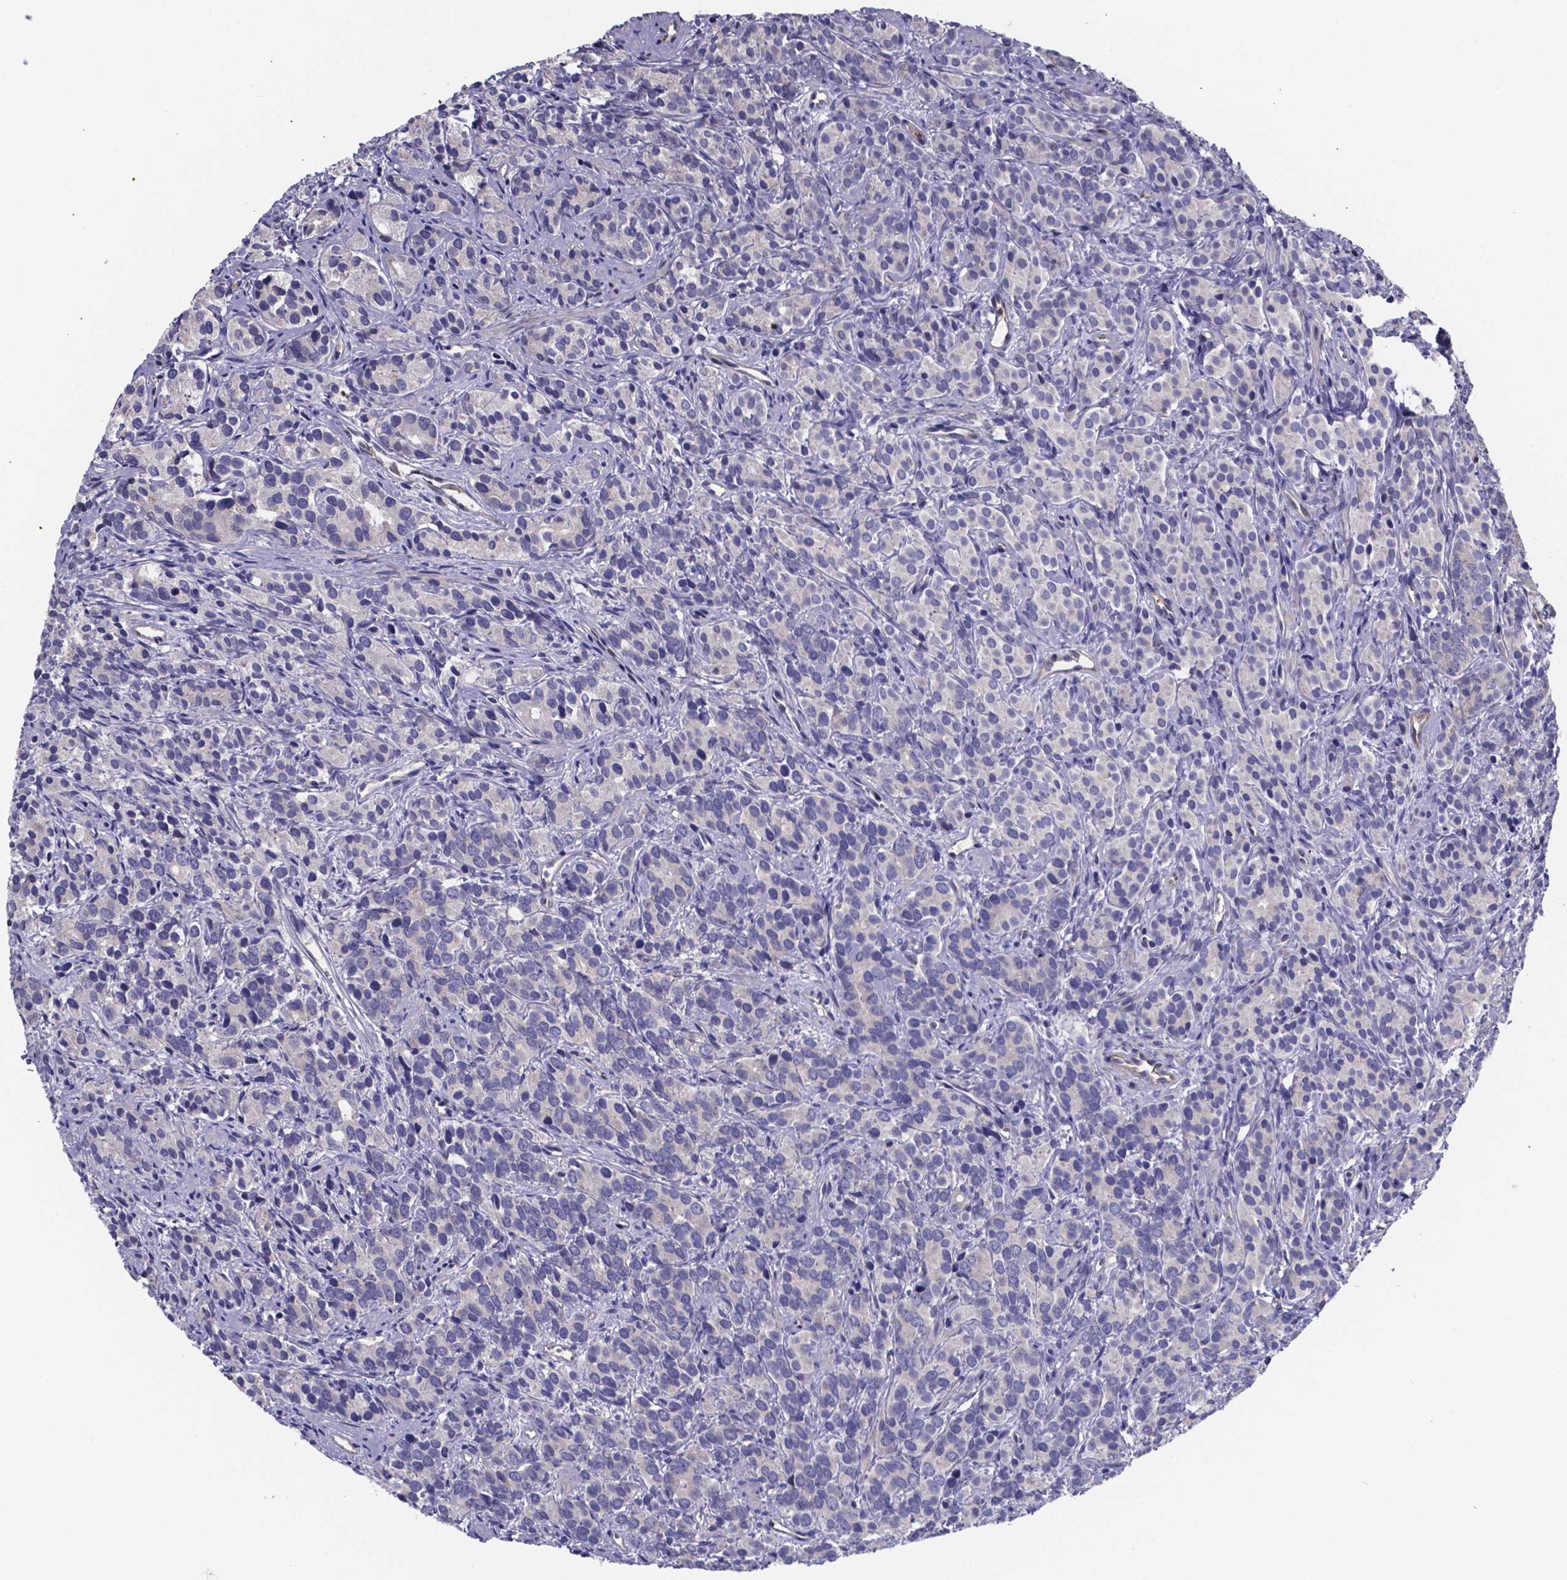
{"staining": {"intensity": "negative", "quantity": "none", "location": "none"}, "tissue": "prostate cancer", "cell_type": "Tumor cells", "image_type": "cancer", "snomed": [{"axis": "morphology", "description": "Adenocarcinoma, High grade"}, {"axis": "topography", "description": "Prostate"}], "caption": "Immunohistochemistry micrograph of neoplastic tissue: human prostate cancer (high-grade adenocarcinoma) stained with DAB reveals no significant protein expression in tumor cells. (DAB IHC with hematoxylin counter stain).", "gene": "SFRP4", "patient": {"sex": "male", "age": 84}}